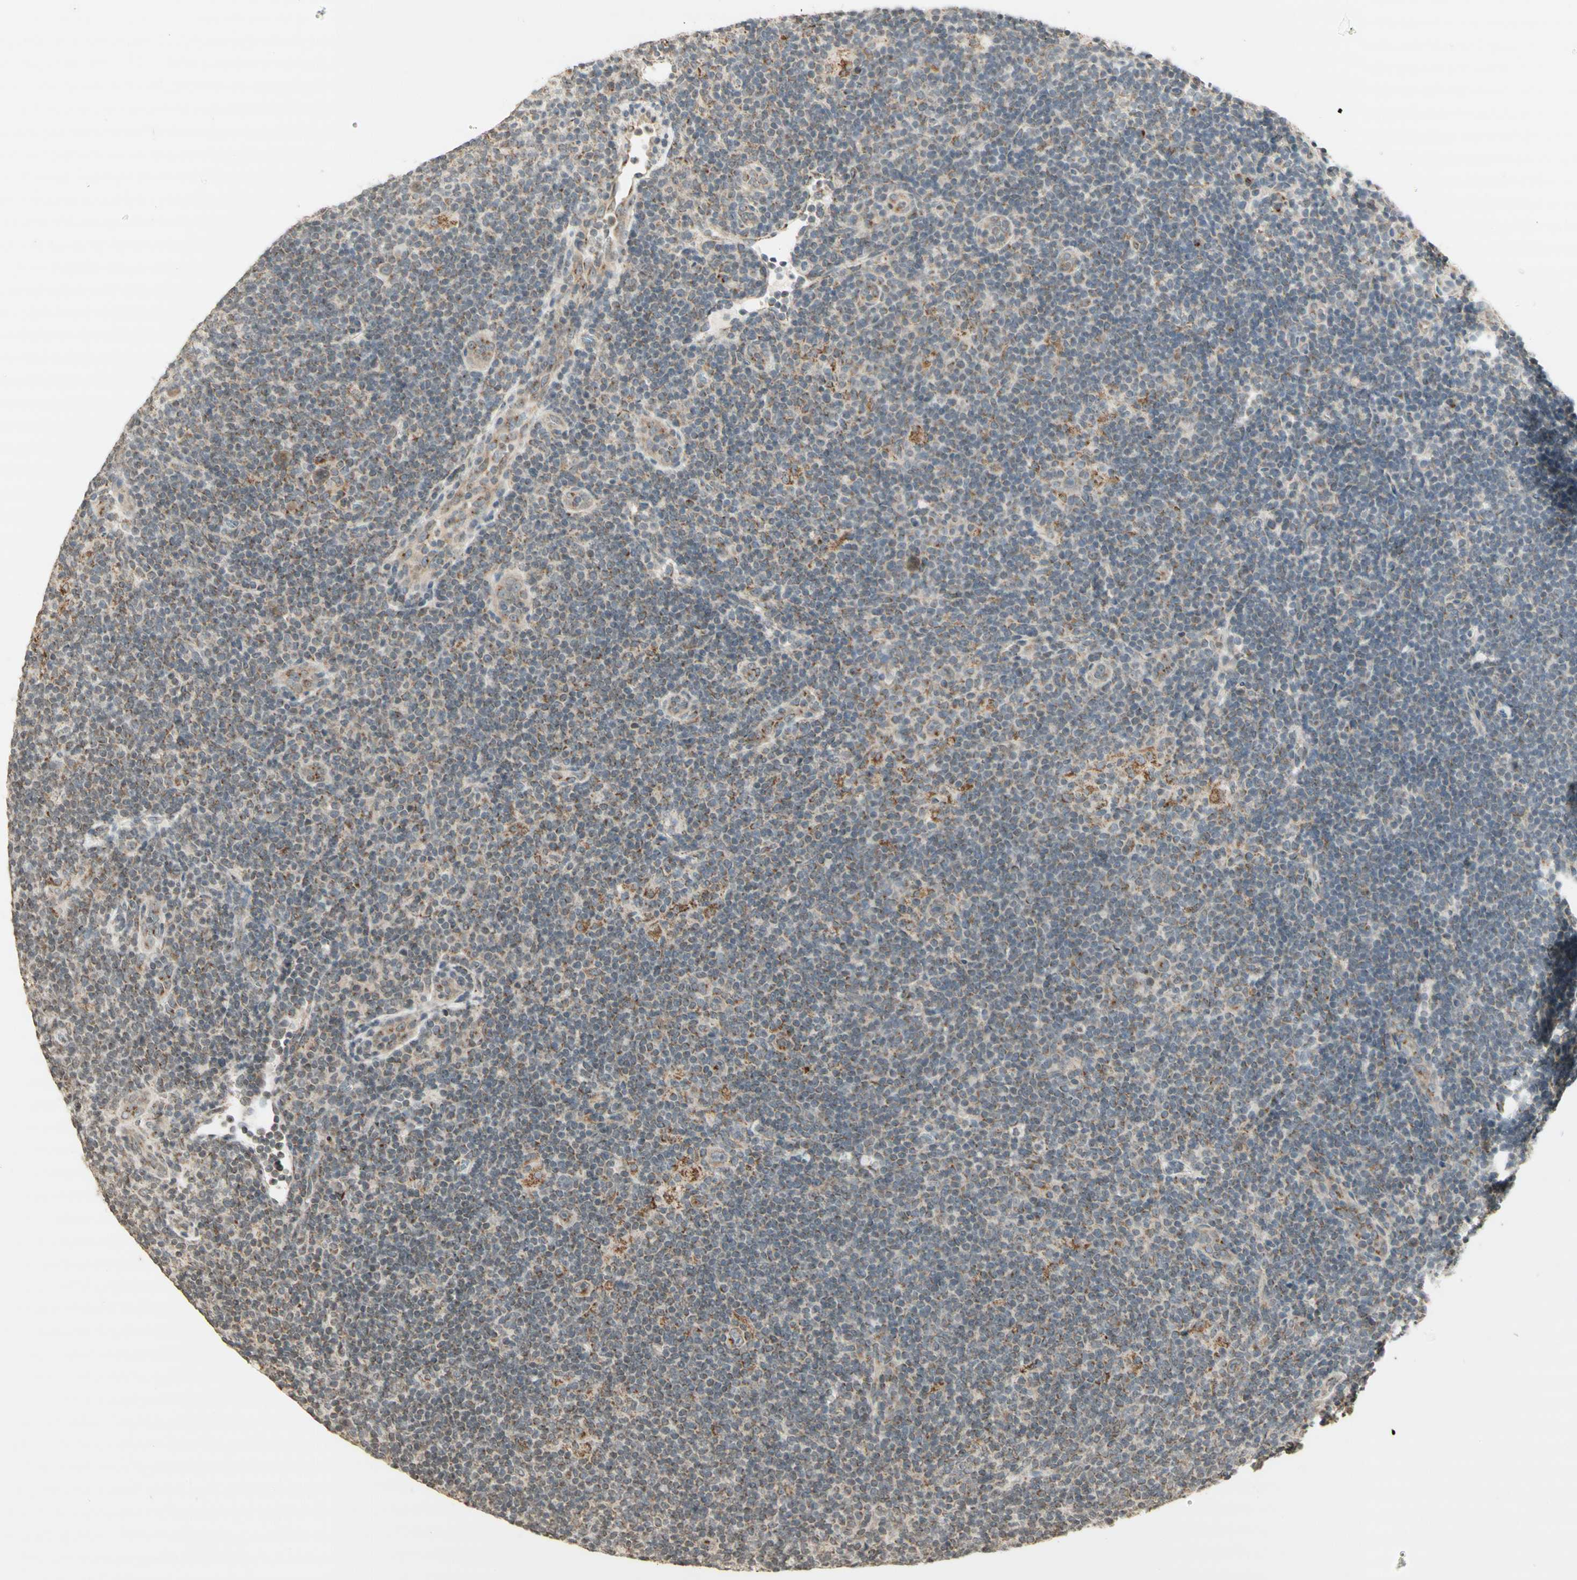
{"staining": {"intensity": "moderate", "quantity": "25%-75%", "location": "cytoplasmic/membranous"}, "tissue": "lymphoma", "cell_type": "Tumor cells", "image_type": "cancer", "snomed": [{"axis": "morphology", "description": "Hodgkin's disease, NOS"}, {"axis": "topography", "description": "Lymph node"}], "caption": "The image displays a brown stain indicating the presence of a protein in the cytoplasmic/membranous of tumor cells in lymphoma. Ihc stains the protein in brown and the nuclei are stained blue.", "gene": "CCNI", "patient": {"sex": "female", "age": 57}}